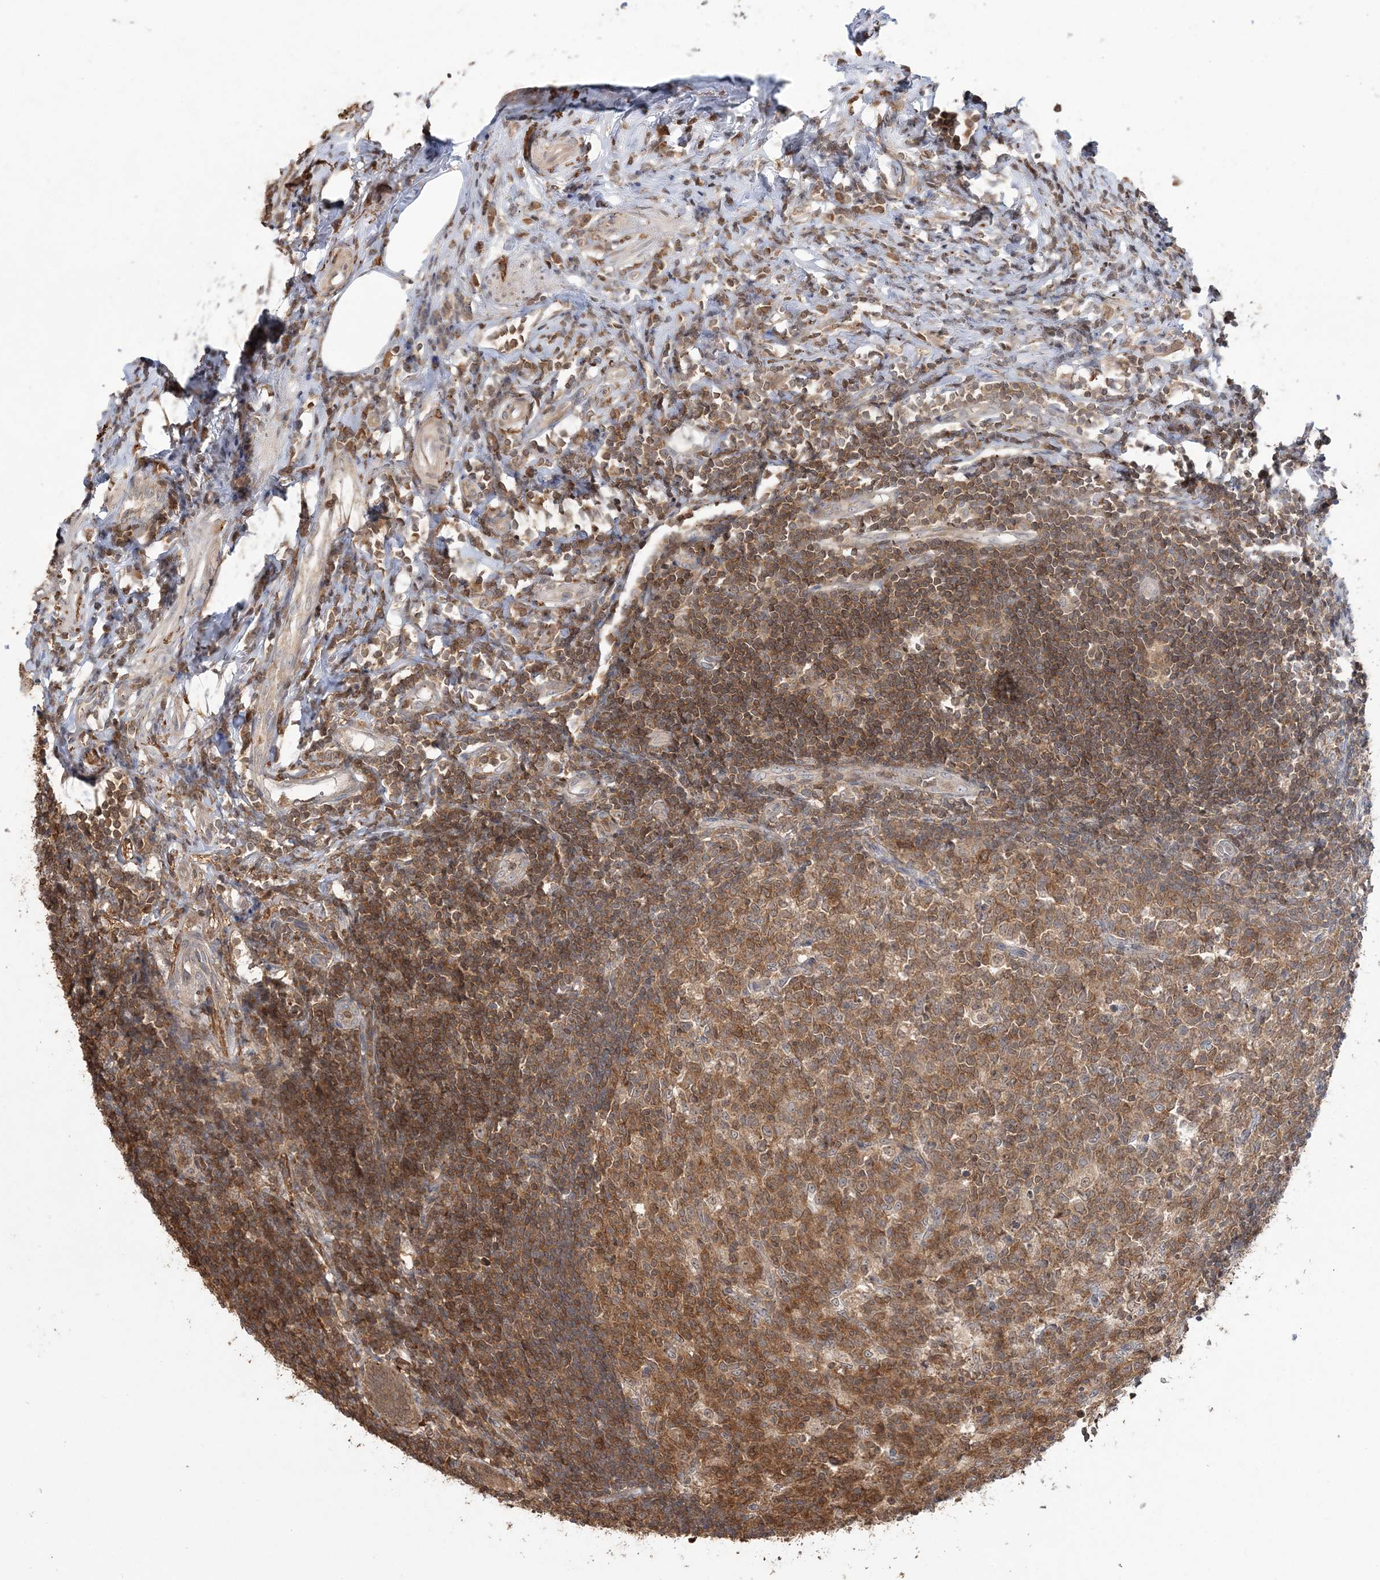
{"staining": {"intensity": "moderate", "quantity": ">75%", "location": "cytoplasmic/membranous"}, "tissue": "appendix", "cell_type": "Glandular cells", "image_type": "normal", "snomed": [{"axis": "morphology", "description": "Normal tissue, NOS"}, {"axis": "topography", "description": "Appendix"}], "caption": "There is medium levels of moderate cytoplasmic/membranous staining in glandular cells of normal appendix, as demonstrated by immunohistochemical staining (brown color).", "gene": "CAB39", "patient": {"sex": "female", "age": 54}}